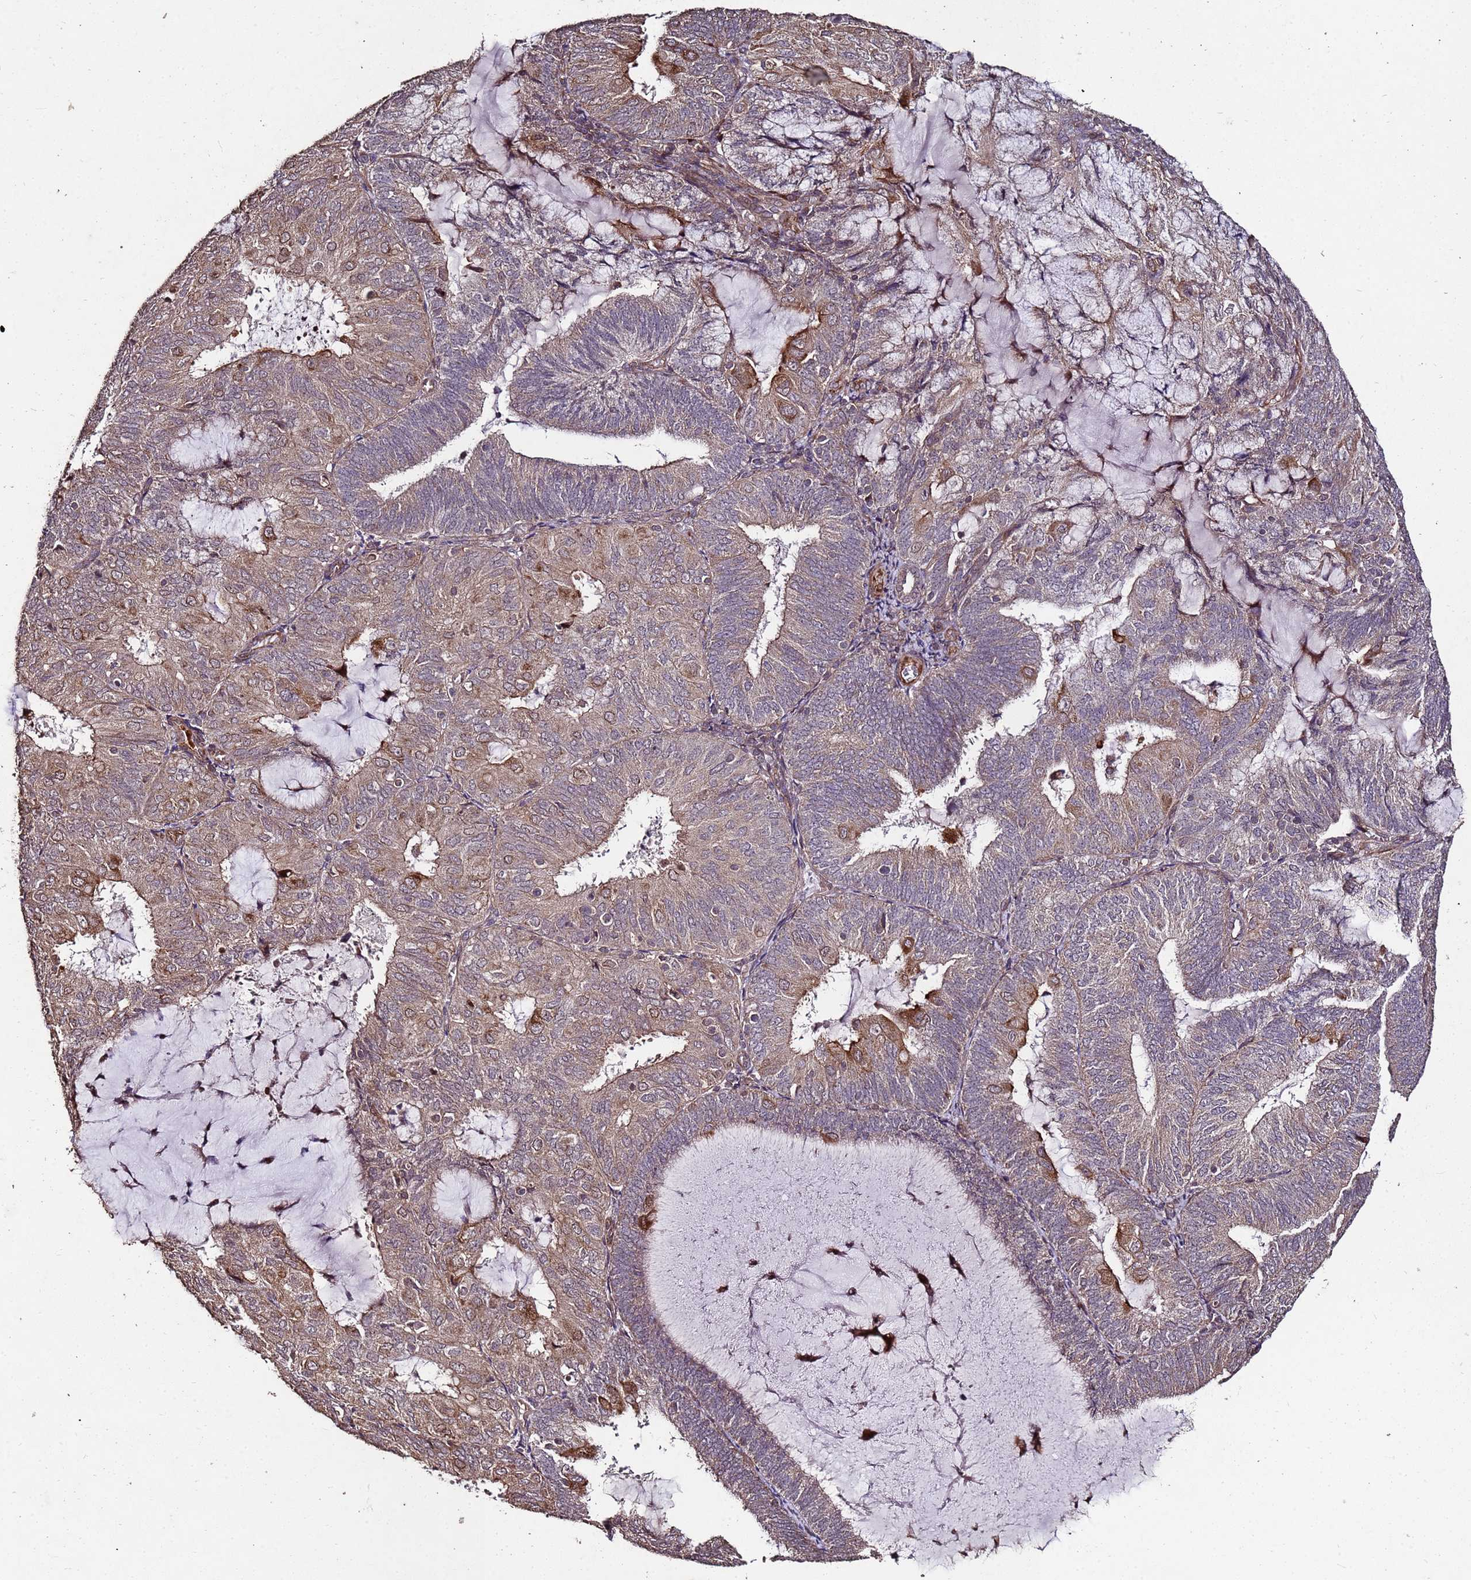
{"staining": {"intensity": "weak", "quantity": ">75%", "location": "cytoplasmic/membranous"}, "tissue": "endometrial cancer", "cell_type": "Tumor cells", "image_type": "cancer", "snomed": [{"axis": "morphology", "description": "Adenocarcinoma, NOS"}, {"axis": "topography", "description": "Endometrium"}], "caption": "The micrograph reveals immunohistochemical staining of endometrial cancer (adenocarcinoma). There is weak cytoplasmic/membranous positivity is appreciated in approximately >75% of tumor cells.", "gene": "PRODH", "patient": {"sex": "female", "age": 81}}